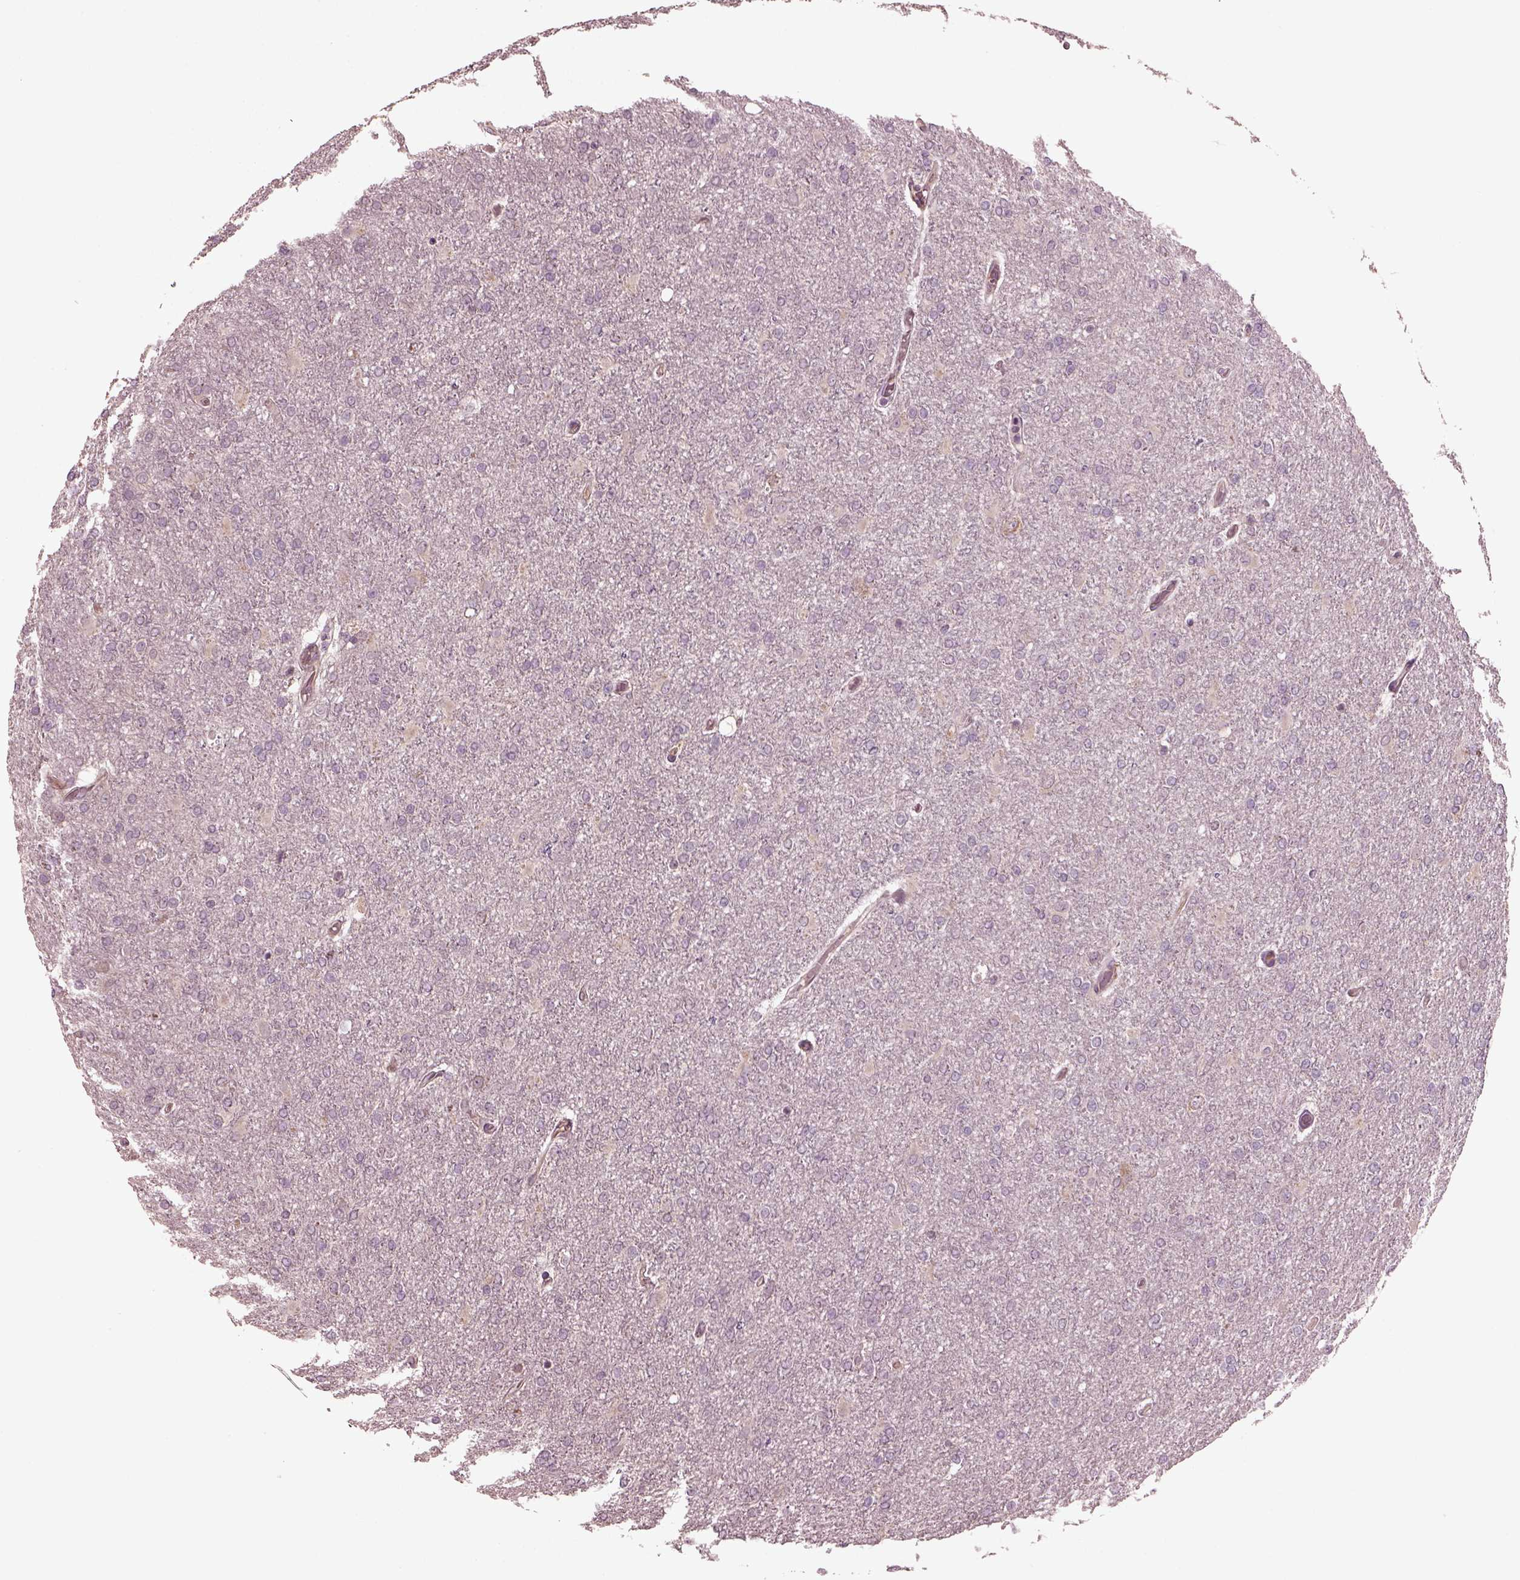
{"staining": {"intensity": "negative", "quantity": "none", "location": "none"}, "tissue": "glioma", "cell_type": "Tumor cells", "image_type": "cancer", "snomed": [{"axis": "morphology", "description": "Glioma, malignant, High grade"}, {"axis": "topography", "description": "Cerebral cortex"}], "caption": "An immunohistochemistry image of glioma is shown. There is no staining in tumor cells of glioma.", "gene": "PORCN", "patient": {"sex": "male", "age": 70}}